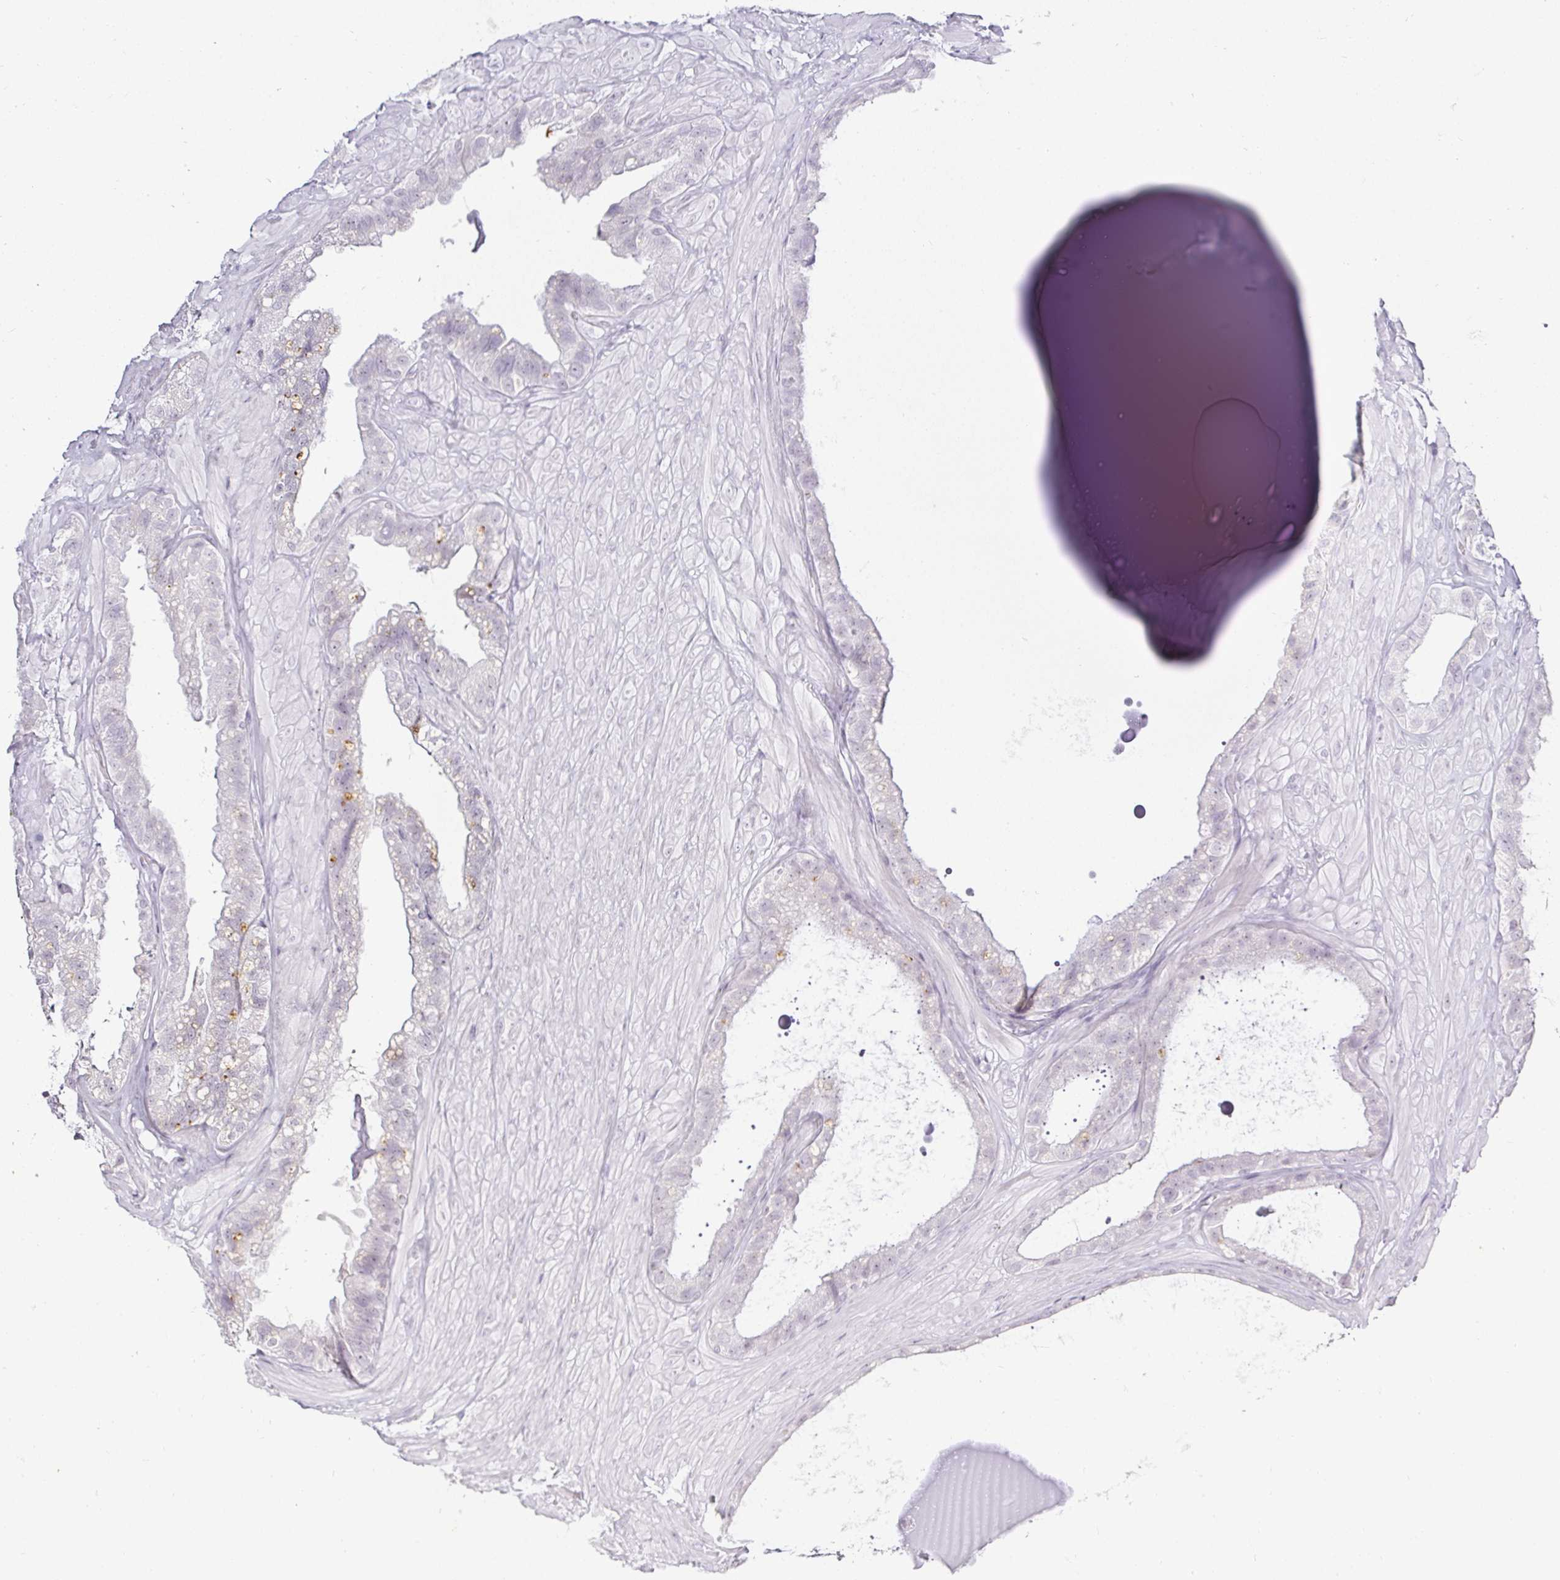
{"staining": {"intensity": "moderate", "quantity": "<25%", "location": "cytoplasmic/membranous"}, "tissue": "seminal vesicle", "cell_type": "Glandular cells", "image_type": "normal", "snomed": [{"axis": "morphology", "description": "Normal tissue, NOS"}, {"axis": "topography", "description": "Seminal veicle"}, {"axis": "topography", "description": "Peripheral nerve tissue"}], "caption": "Immunohistochemical staining of benign seminal vesicle exhibits moderate cytoplasmic/membranous protein staining in about <25% of glandular cells. The staining is performed using DAB (3,3'-diaminobenzidine) brown chromogen to label protein expression. The nuclei are counter-stained blue using hematoxylin.", "gene": "ACAN", "patient": {"sex": "male", "age": 76}}